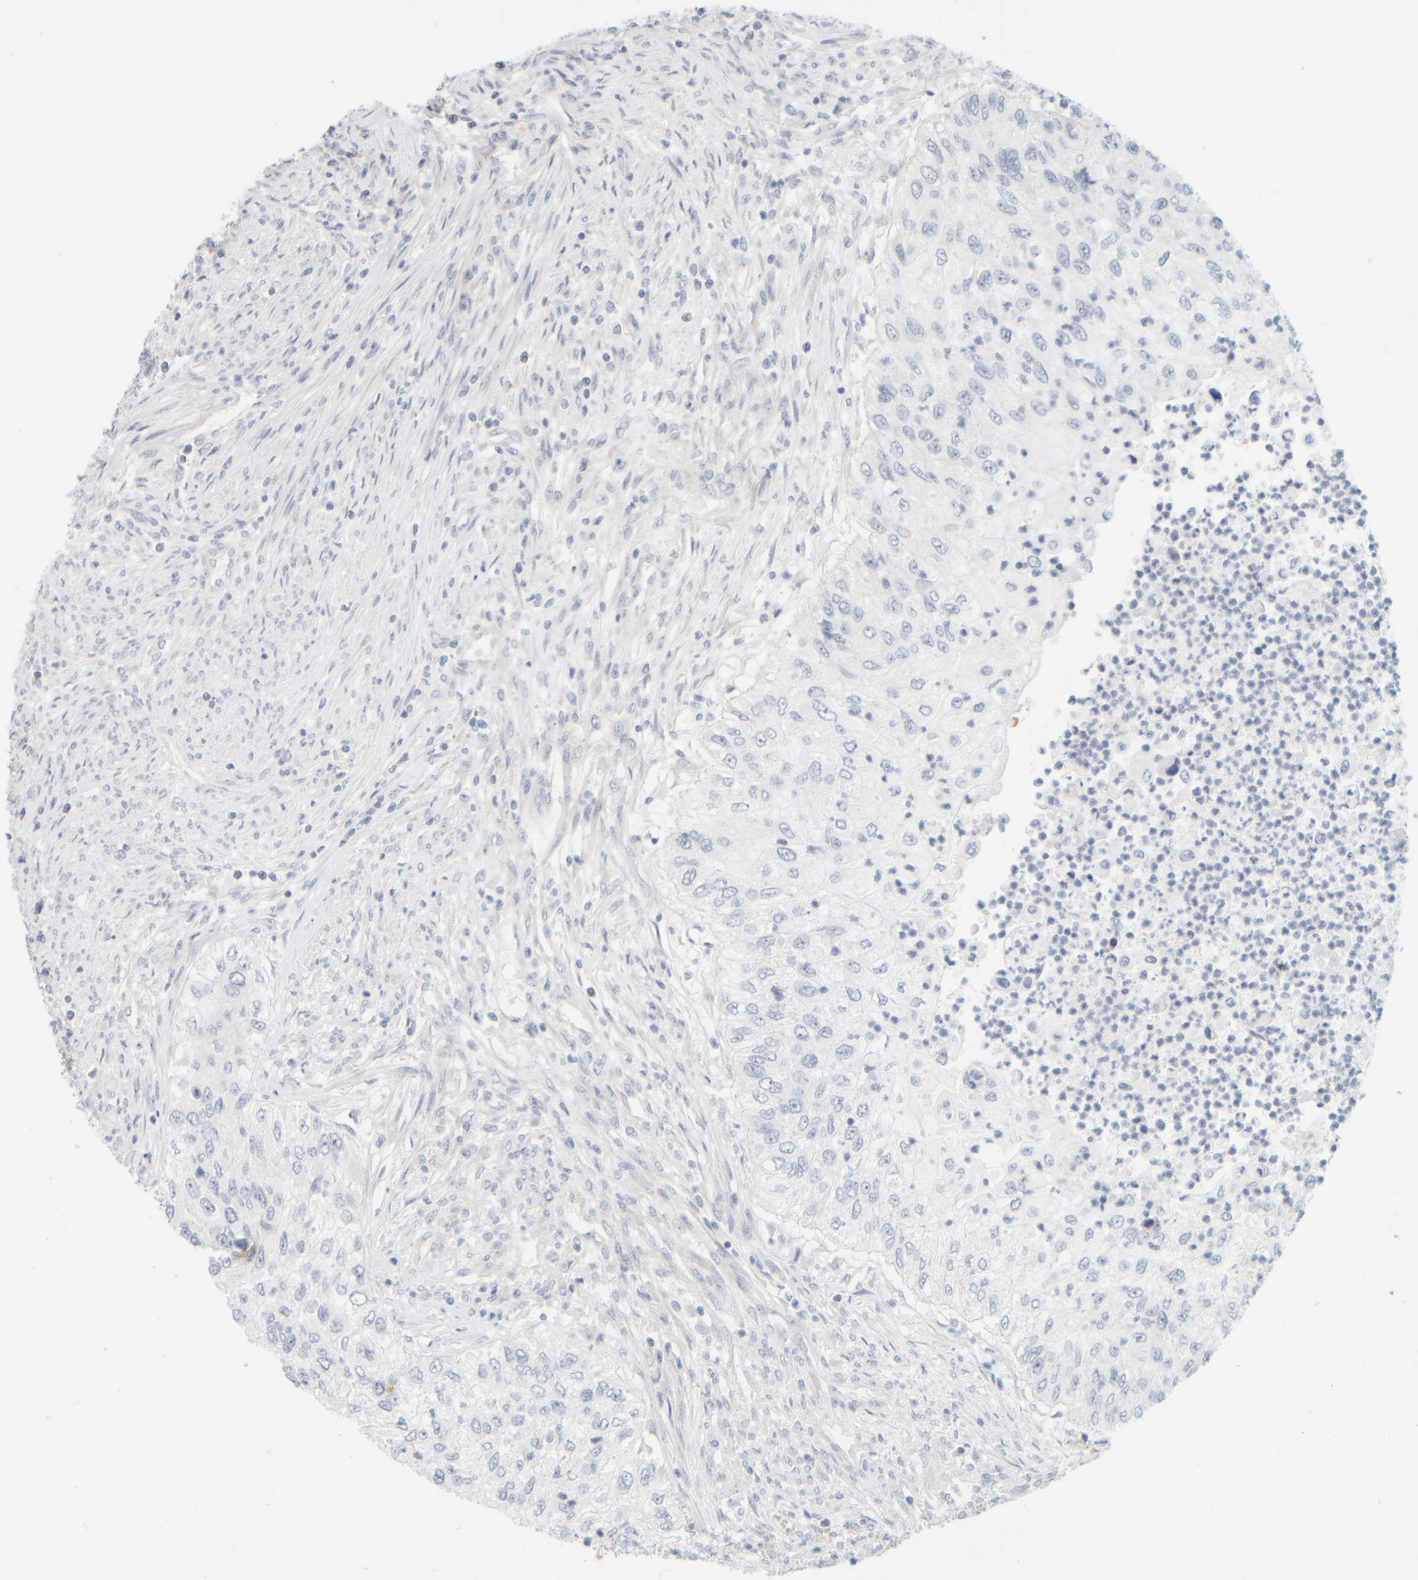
{"staining": {"intensity": "negative", "quantity": "none", "location": "none"}, "tissue": "urothelial cancer", "cell_type": "Tumor cells", "image_type": "cancer", "snomed": [{"axis": "morphology", "description": "Urothelial carcinoma, High grade"}, {"axis": "topography", "description": "Urinary bladder"}], "caption": "Immunohistochemistry image of neoplastic tissue: human high-grade urothelial carcinoma stained with DAB shows no significant protein positivity in tumor cells. The staining was performed using DAB (3,3'-diaminobenzidine) to visualize the protein expression in brown, while the nuclei were stained in blue with hematoxylin (Magnification: 20x).", "gene": "PTGES3L-AARSD1", "patient": {"sex": "female", "age": 60}}